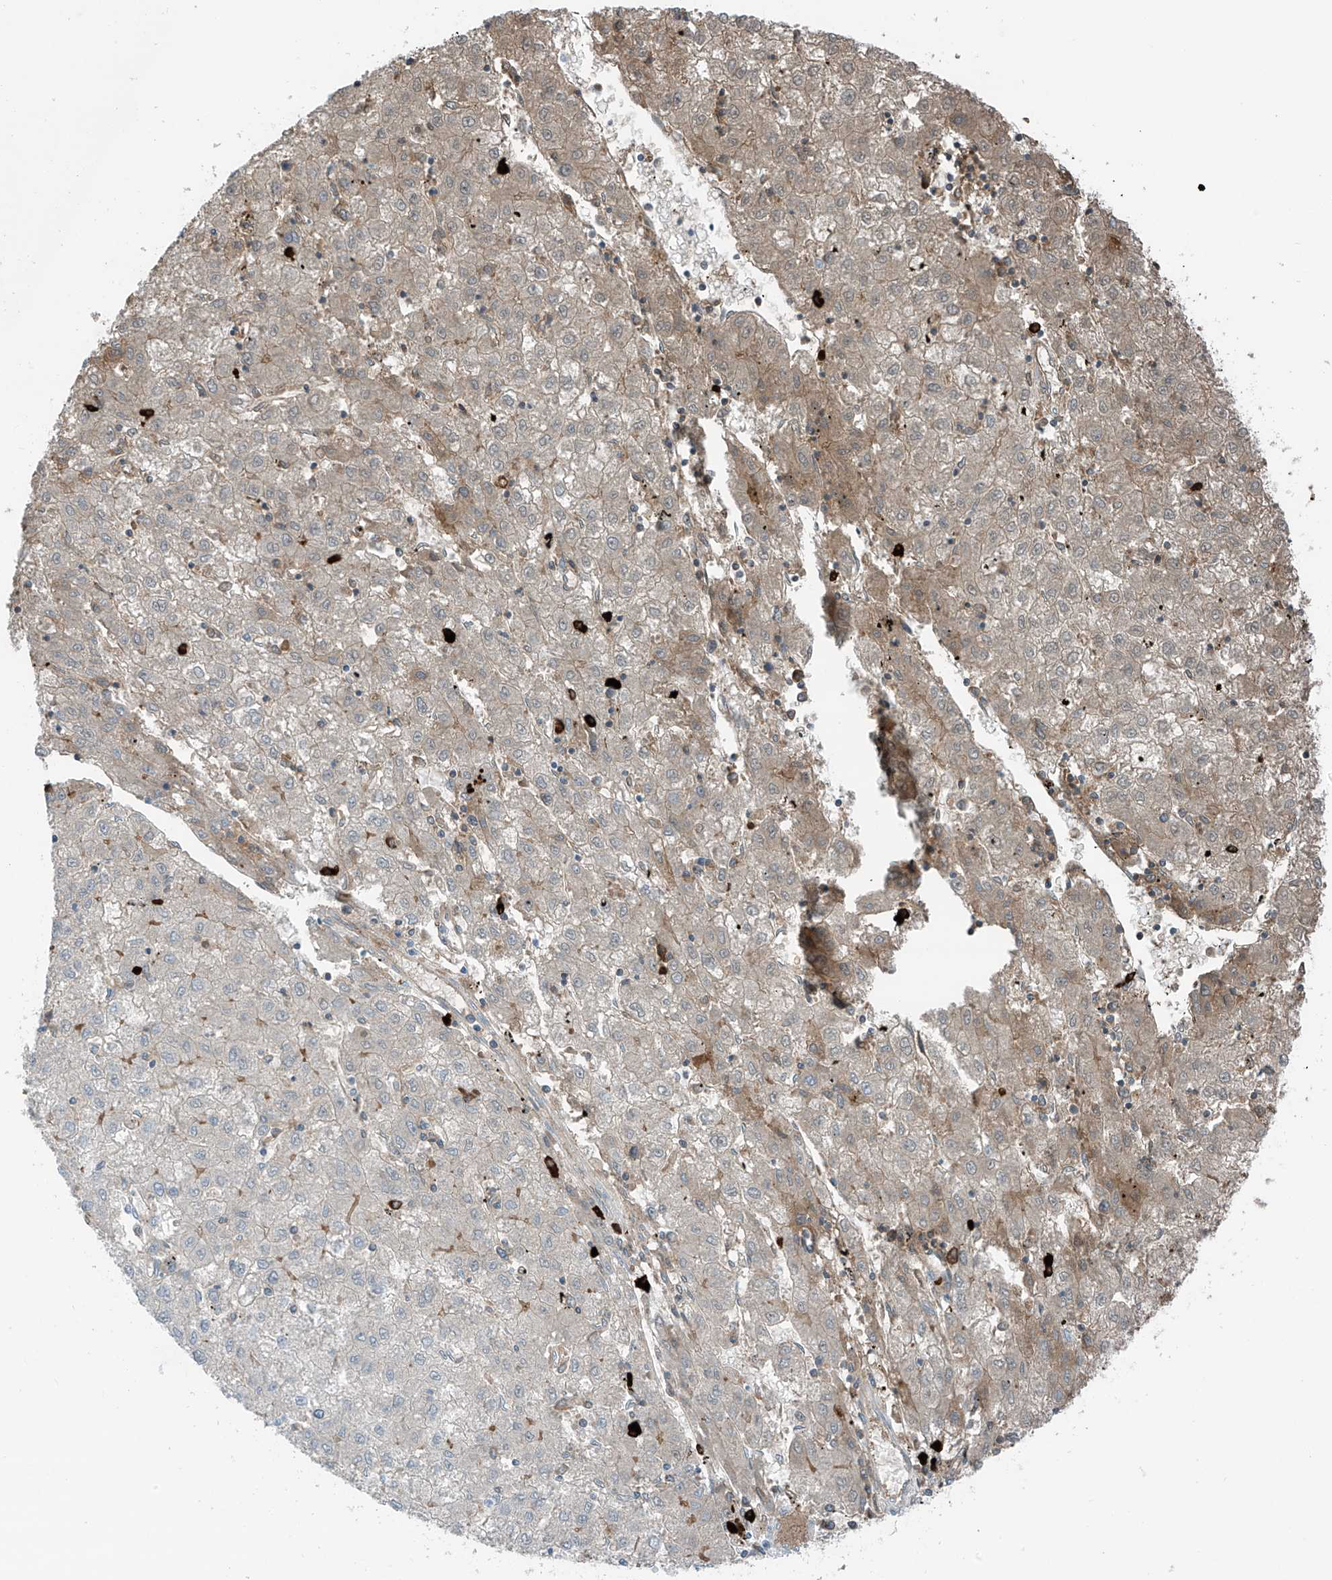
{"staining": {"intensity": "weak", "quantity": "25%-75%", "location": "cytoplasmic/membranous"}, "tissue": "liver cancer", "cell_type": "Tumor cells", "image_type": "cancer", "snomed": [{"axis": "morphology", "description": "Carcinoma, Hepatocellular, NOS"}, {"axis": "topography", "description": "Liver"}], "caption": "This histopathology image demonstrates IHC staining of liver hepatocellular carcinoma, with low weak cytoplasmic/membranous expression in about 25%-75% of tumor cells.", "gene": "ZNF793", "patient": {"sex": "male", "age": 72}}